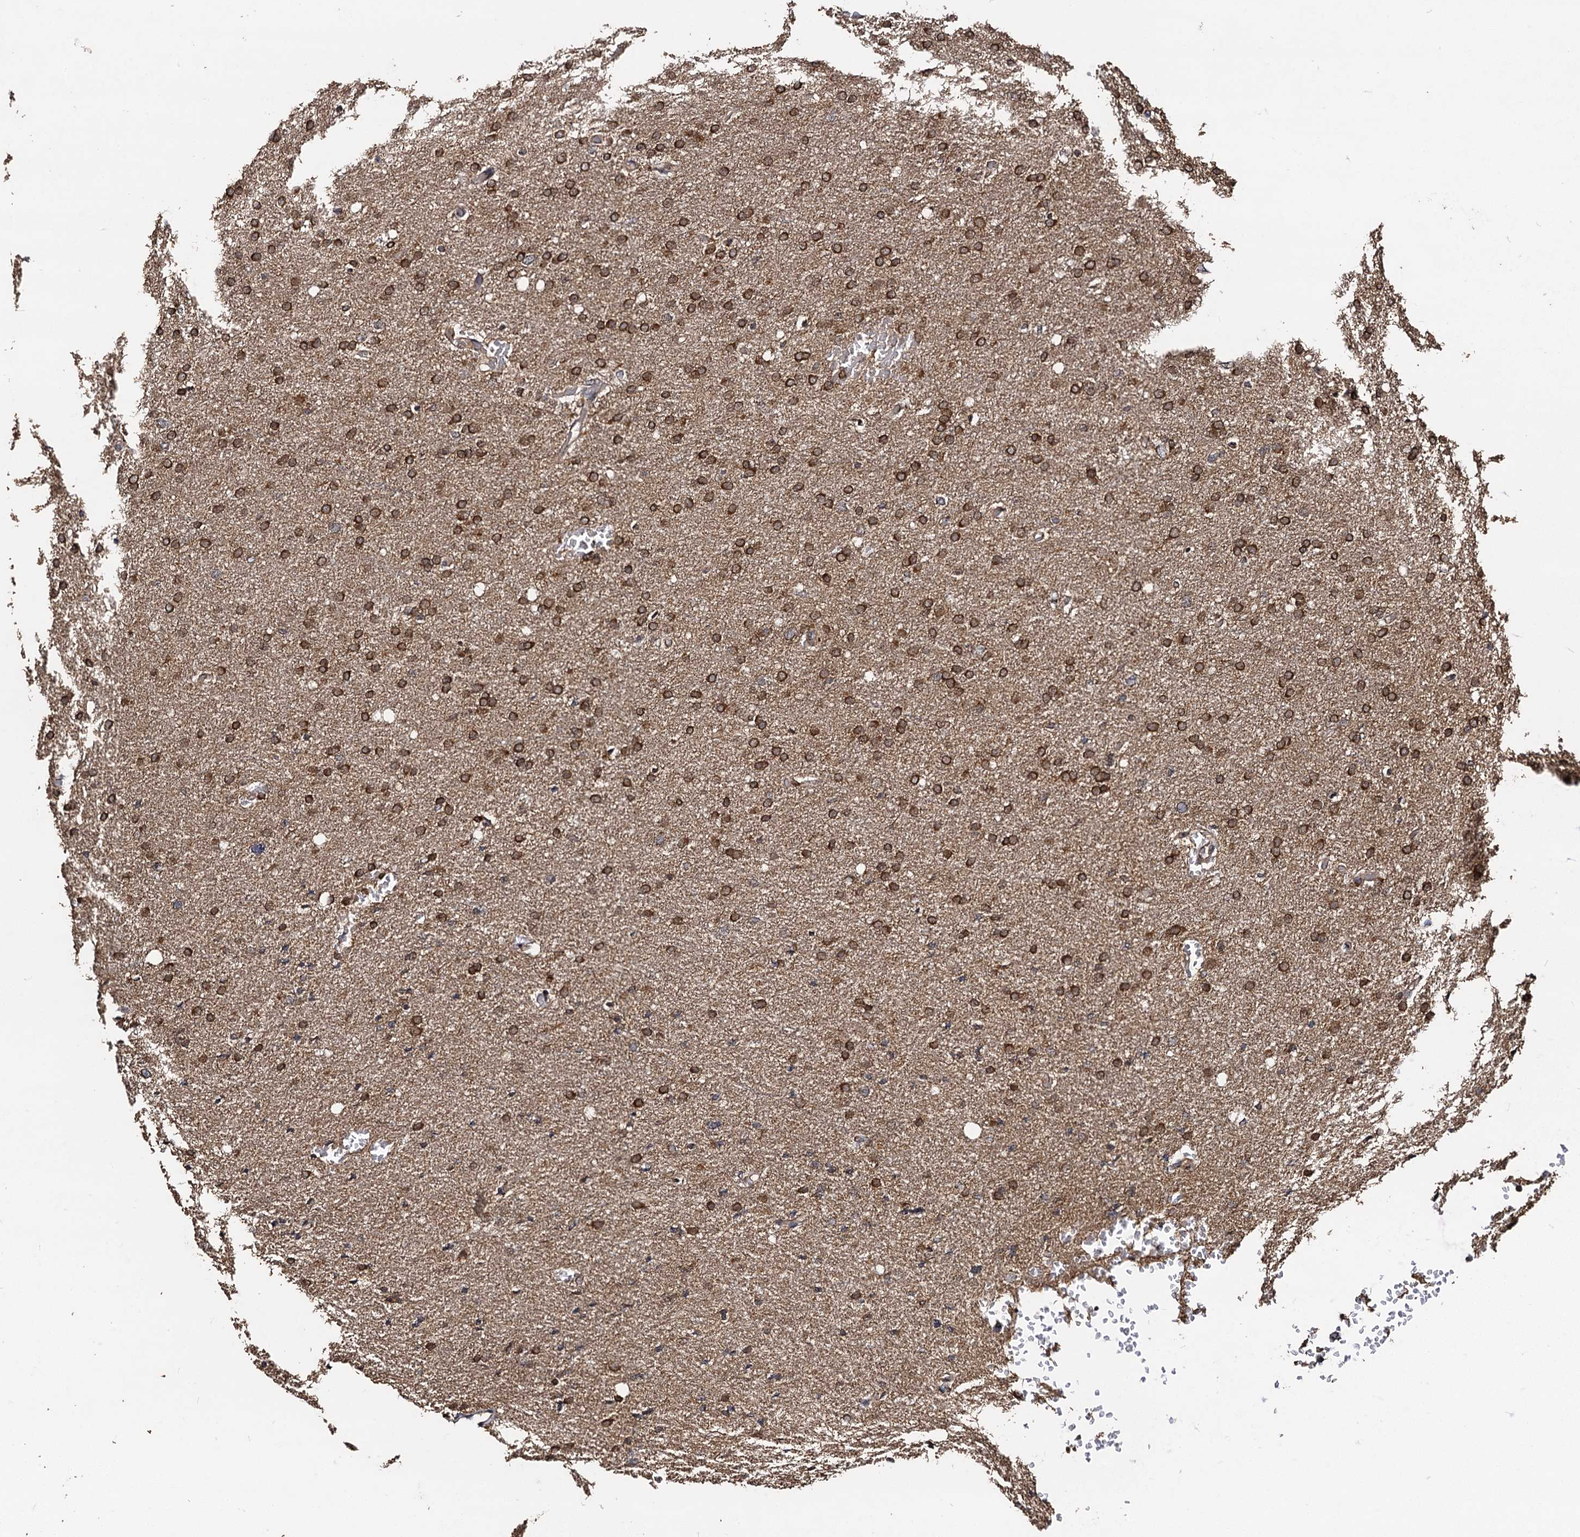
{"staining": {"intensity": "moderate", "quantity": ">75%", "location": "cytoplasmic/membranous"}, "tissue": "glioma", "cell_type": "Tumor cells", "image_type": "cancer", "snomed": [{"axis": "morphology", "description": "Glioma, malignant, High grade"}, {"axis": "topography", "description": "Cerebral cortex"}], "caption": "Moderate cytoplasmic/membranous staining for a protein is seen in about >75% of tumor cells of high-grade glioma (malignant) using immunohistochemistry.", "gene": "KXD1", "patient": {"sex": "female", "age": 36}}